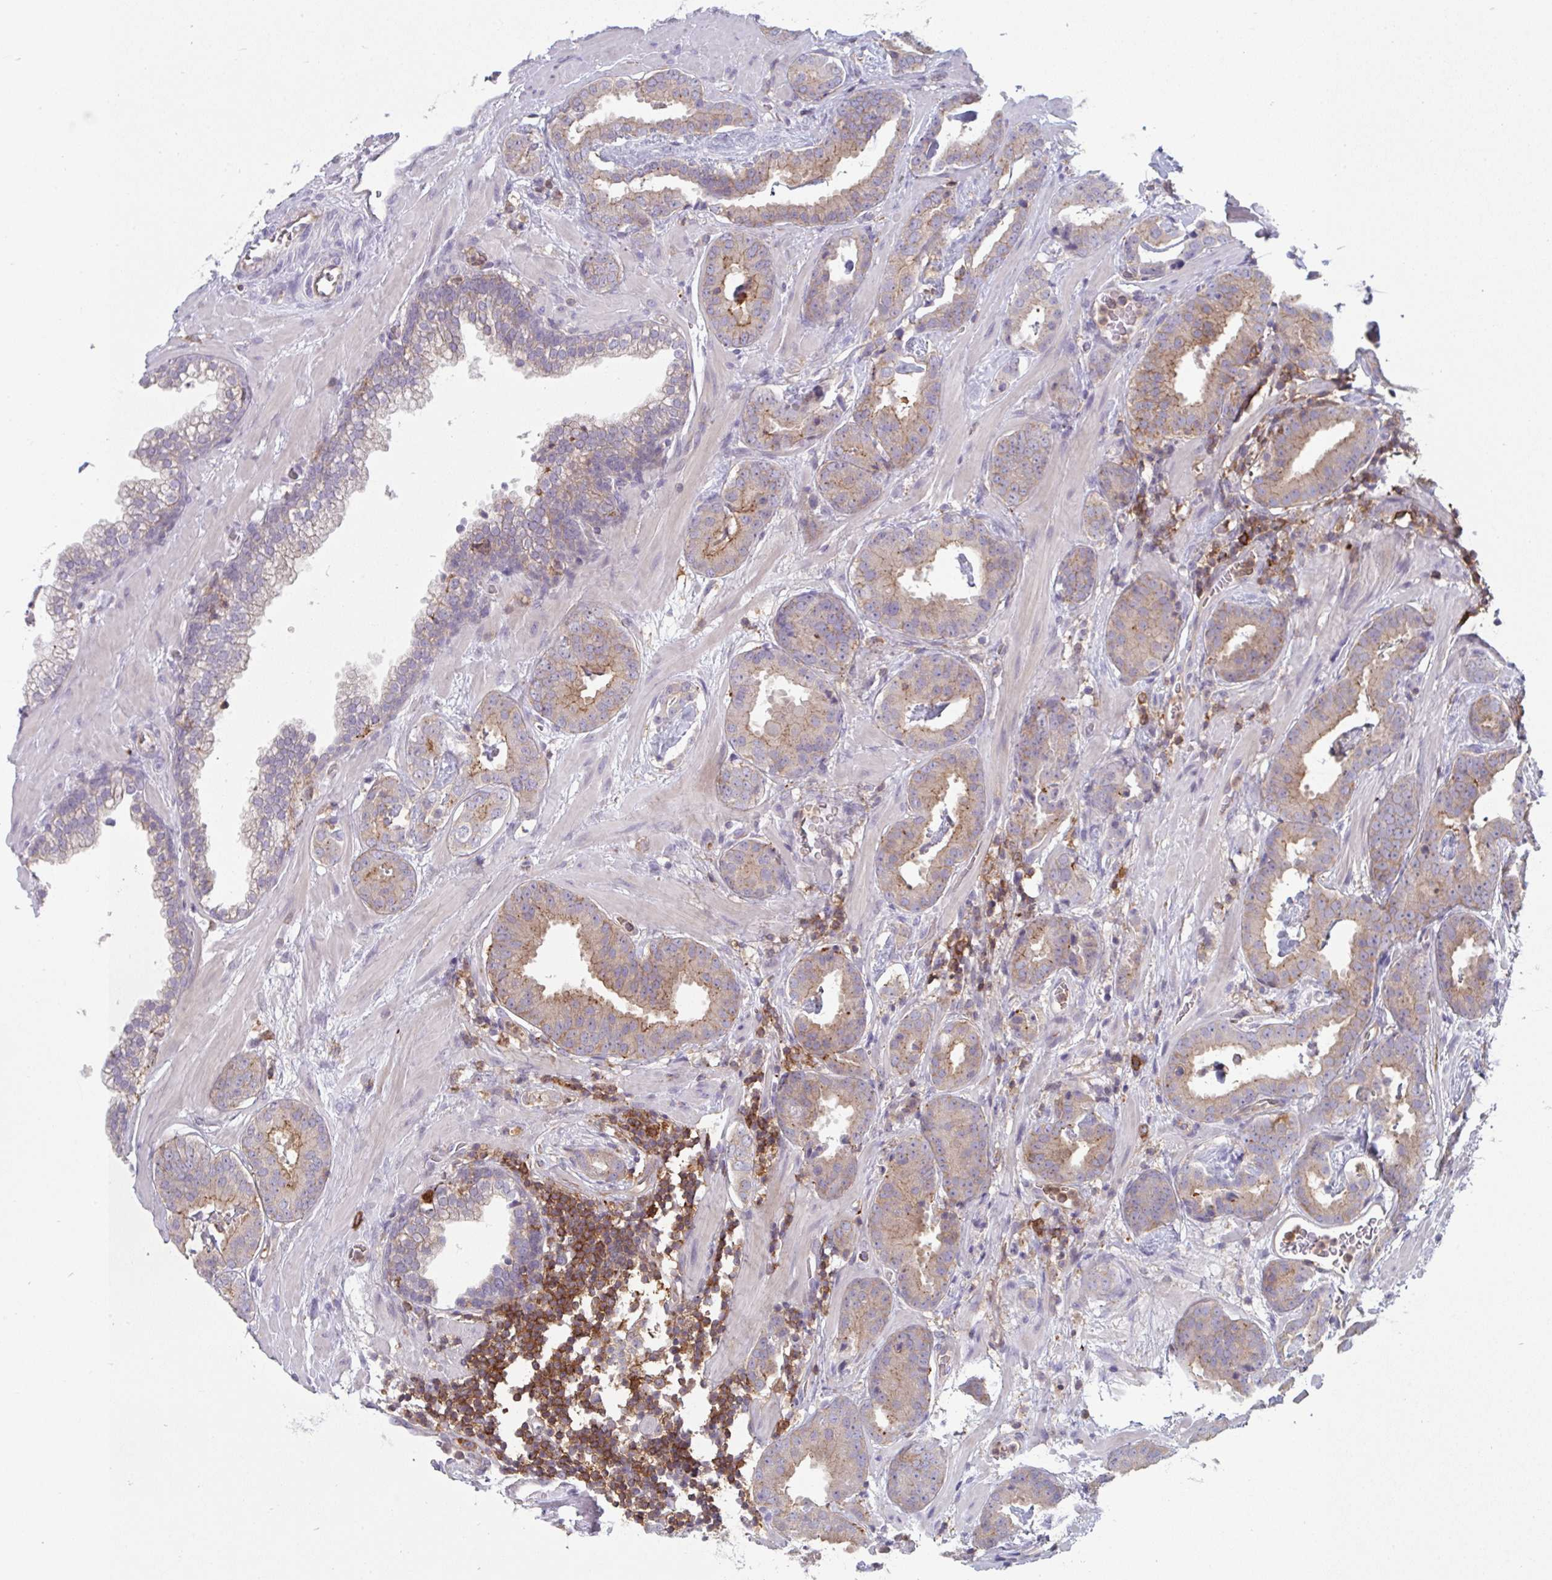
{"staining": {"intensity": "moderate", "quantity": ">75%", "location": "cytoplasmic/membranous"}, "tissue": "prostate cancer", "cell_type": "Tumor cells", "image_type": "cancer", "snomed": [{"axis": "morphology", "description": "Adenocarcinoma, Low grade"}, {"axis": "topography", "description": "Prostate"}], "caption": "Immunohistochemical staining of human prostate cancer (low-grade adenocarcinoma) exhibits medium levels of moderate cytoplasmic/membranous staining in approximately >75% of tumor cells.", "gene": "DISP2", "patient": {"sex": "male", "age": 62}}